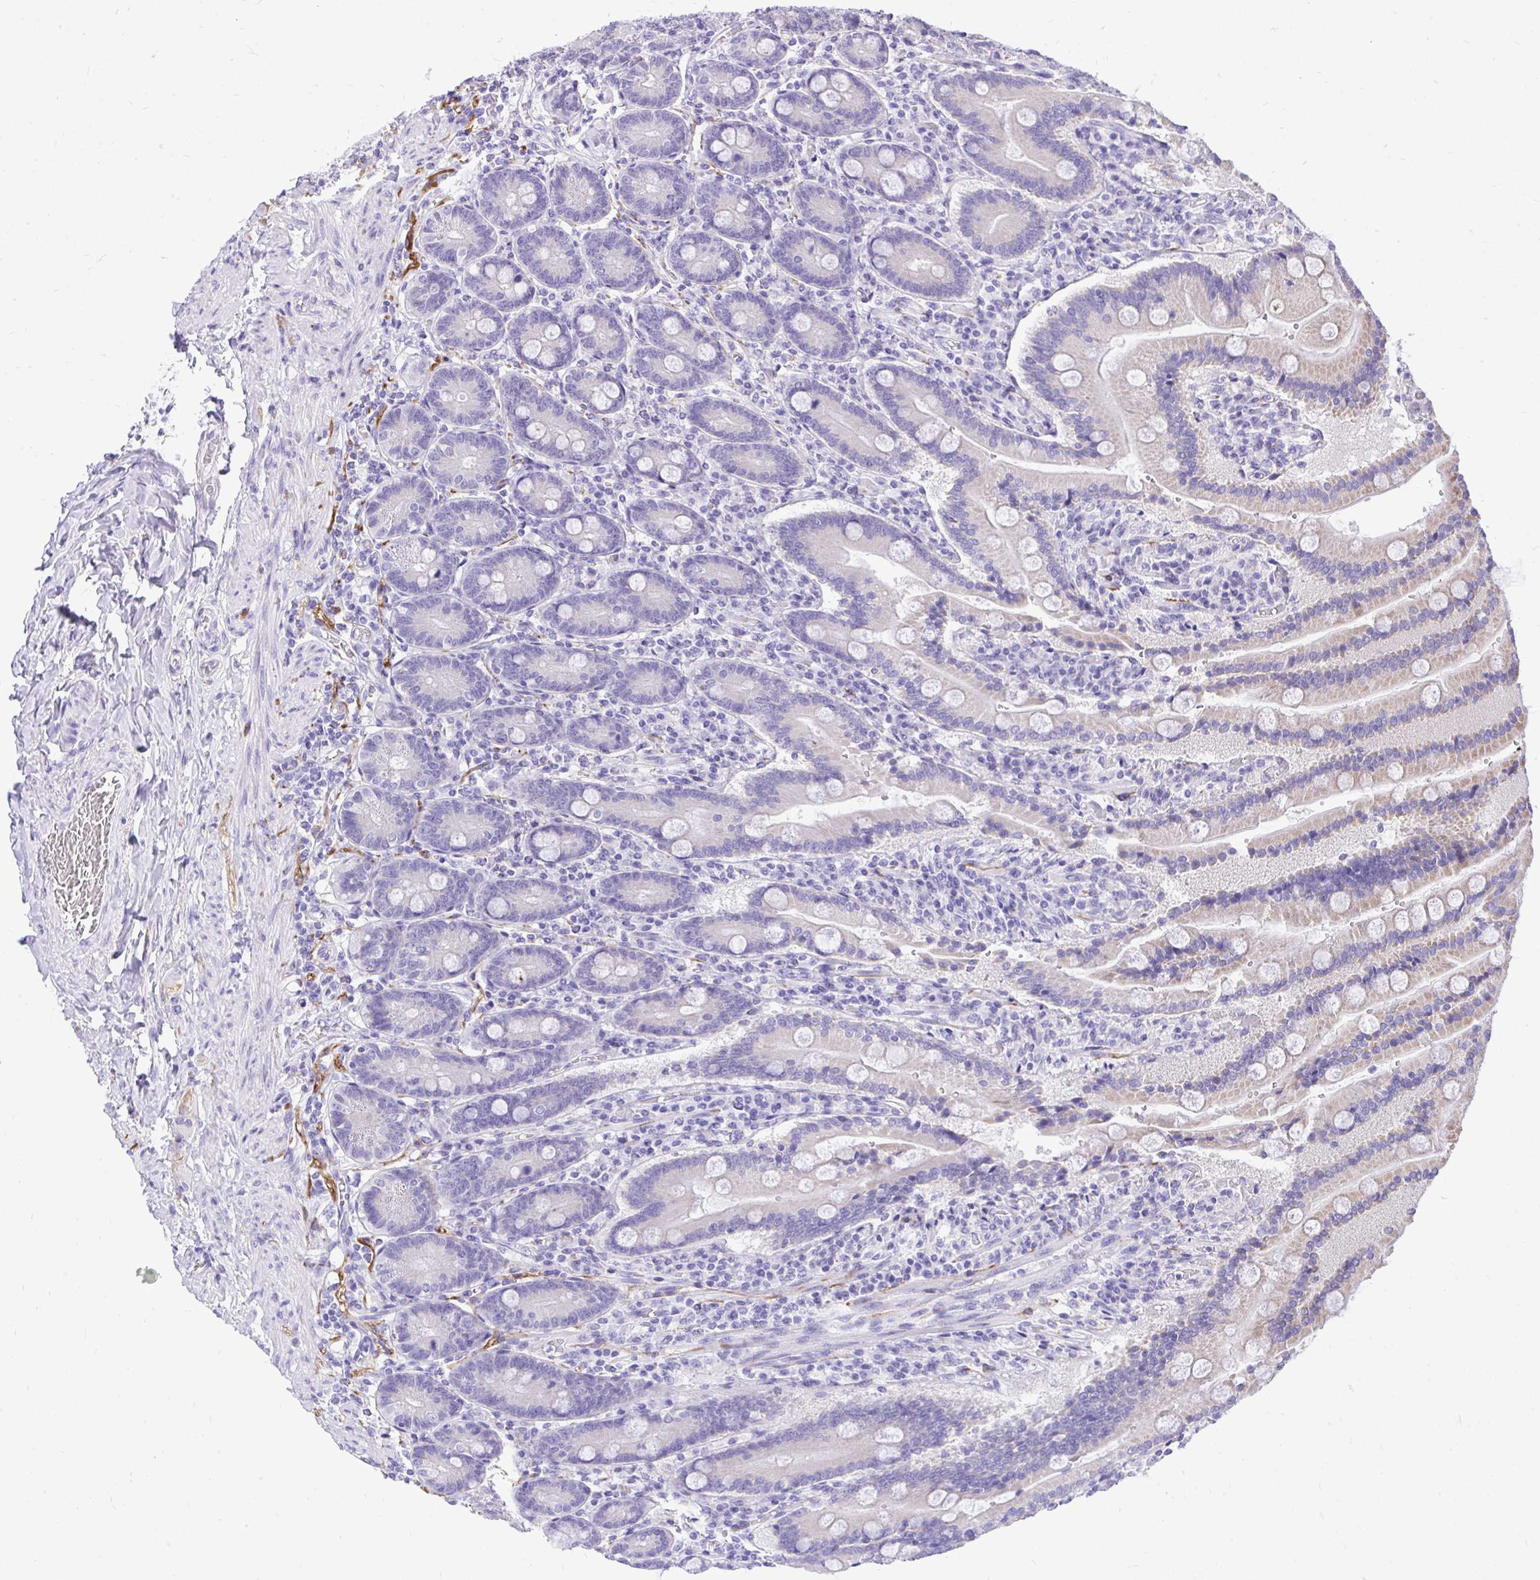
{"staining": {"intensity": "weak", "quantity": "<25%", "location": "cytoplasmic/membranous"}, "tissue": "duodenum", "cell_type": "Glandular cells", "image_type": "normal", "snomed": [{"axis": "morphology", "description": "Normal tissue, NOS"}, {"axis": "topography", "description": "Duodenum"}], "caption": "Immunohistochemistry micrograph of benign duodenum stained for a protein (brown), which exhibits no expression in glandular cells.", "gene": "MON1A", "patient": {"sex": "female", "age": 62}}